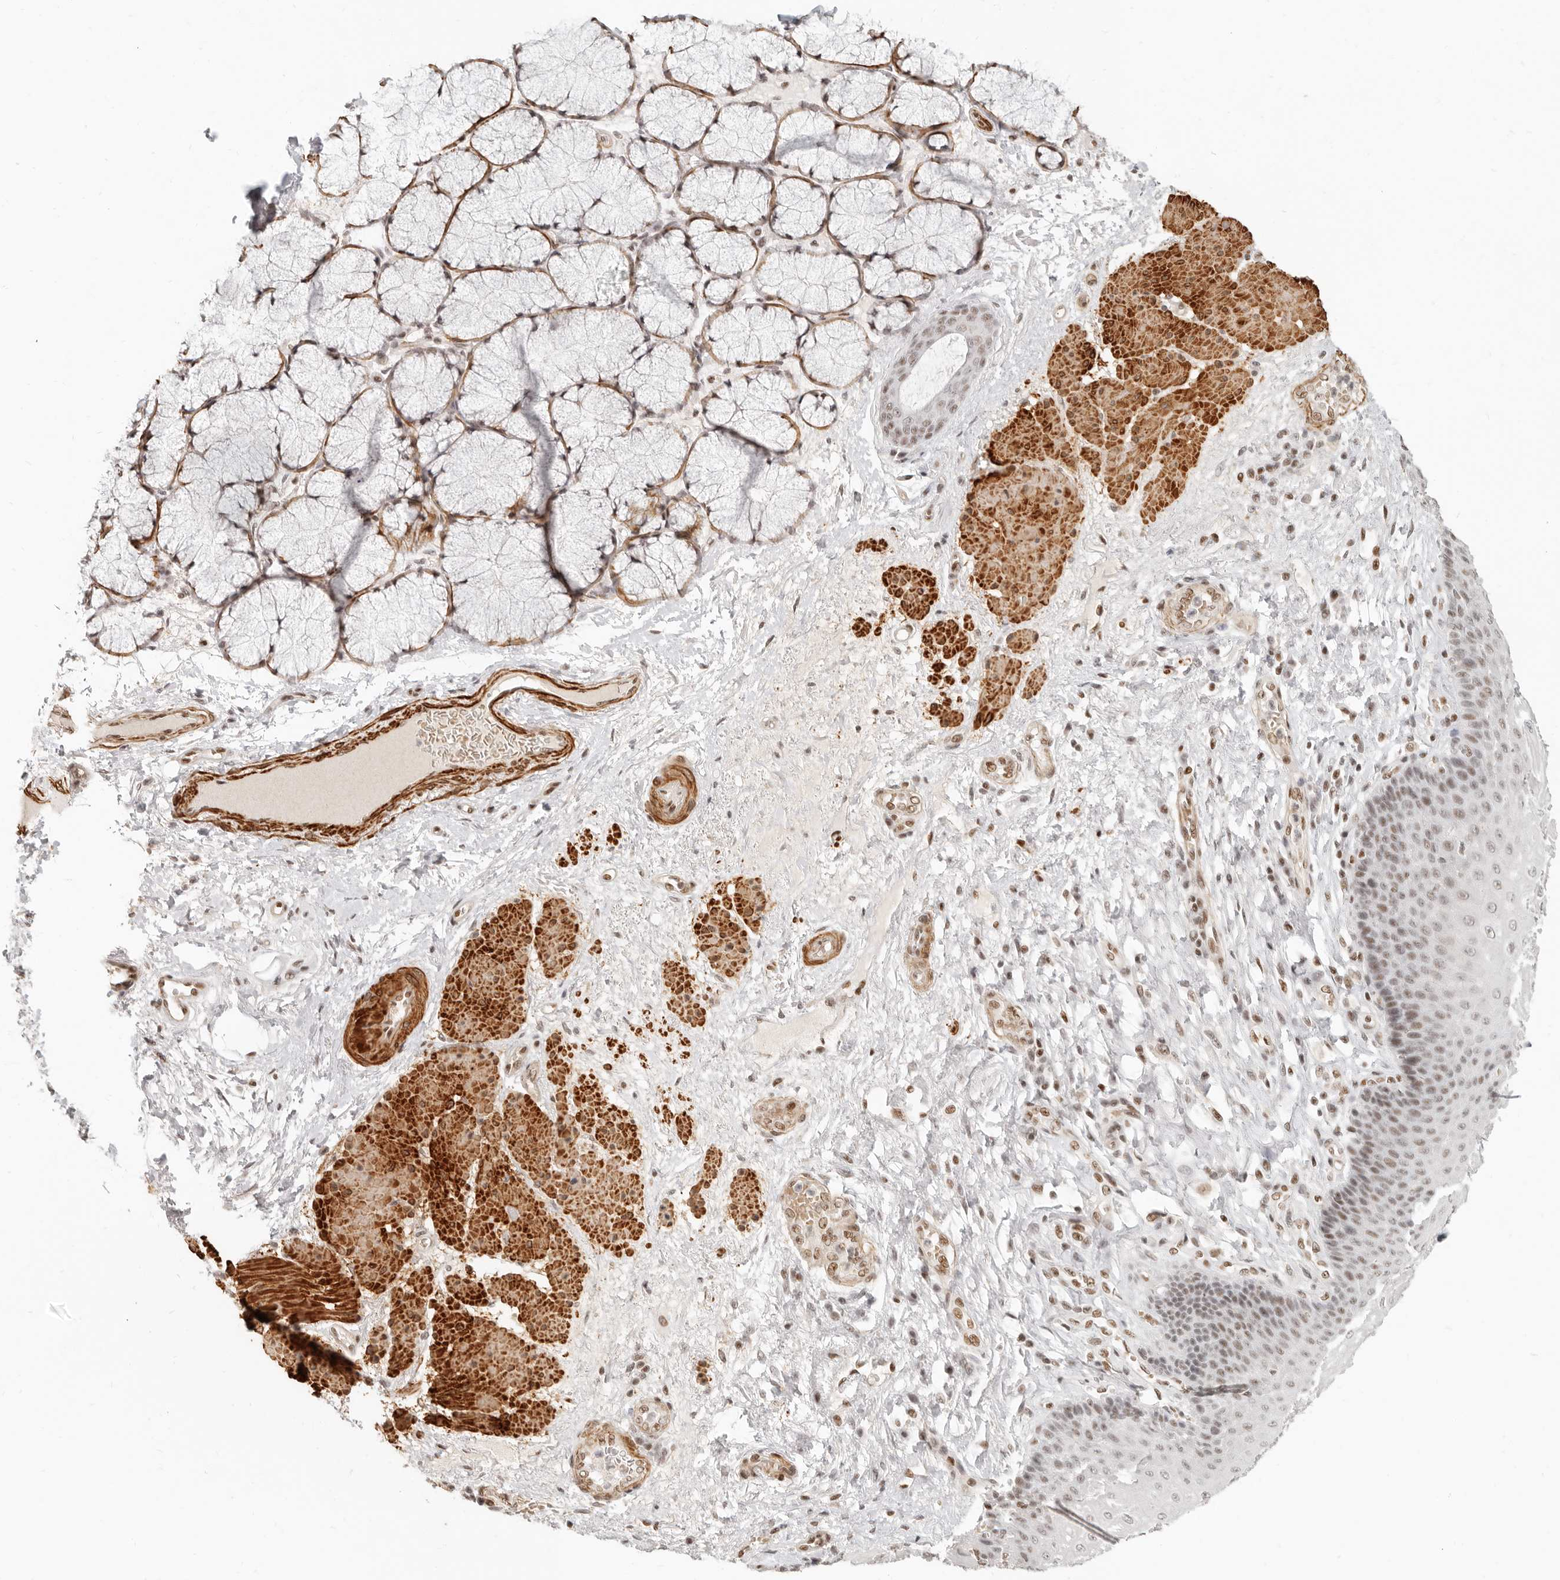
{"staining": {"intensity": "moderate", "quantity": "25%-75%", "location": "nuclear"}, "tissue": "esophagus", "cell_type": "Squamous epithelial cells", "image_type": "normal", "snomed": [{"axis": "morphology", "description": "Normal tissue, NOS"}, {"axis": "topography", "description": "Esophagus"}], "caption": "Normal esophagus displays moderate nuclear staining in approximately 25%-75% of squamous epithelial cells, visualized by immunohistochemistry. (DAB (3,3'-diaminobenzidine) = brown stain, brightfield microscopy at high magnification).", "gene": "GABPA", "patient": {"sex": "male", "age": 54}}